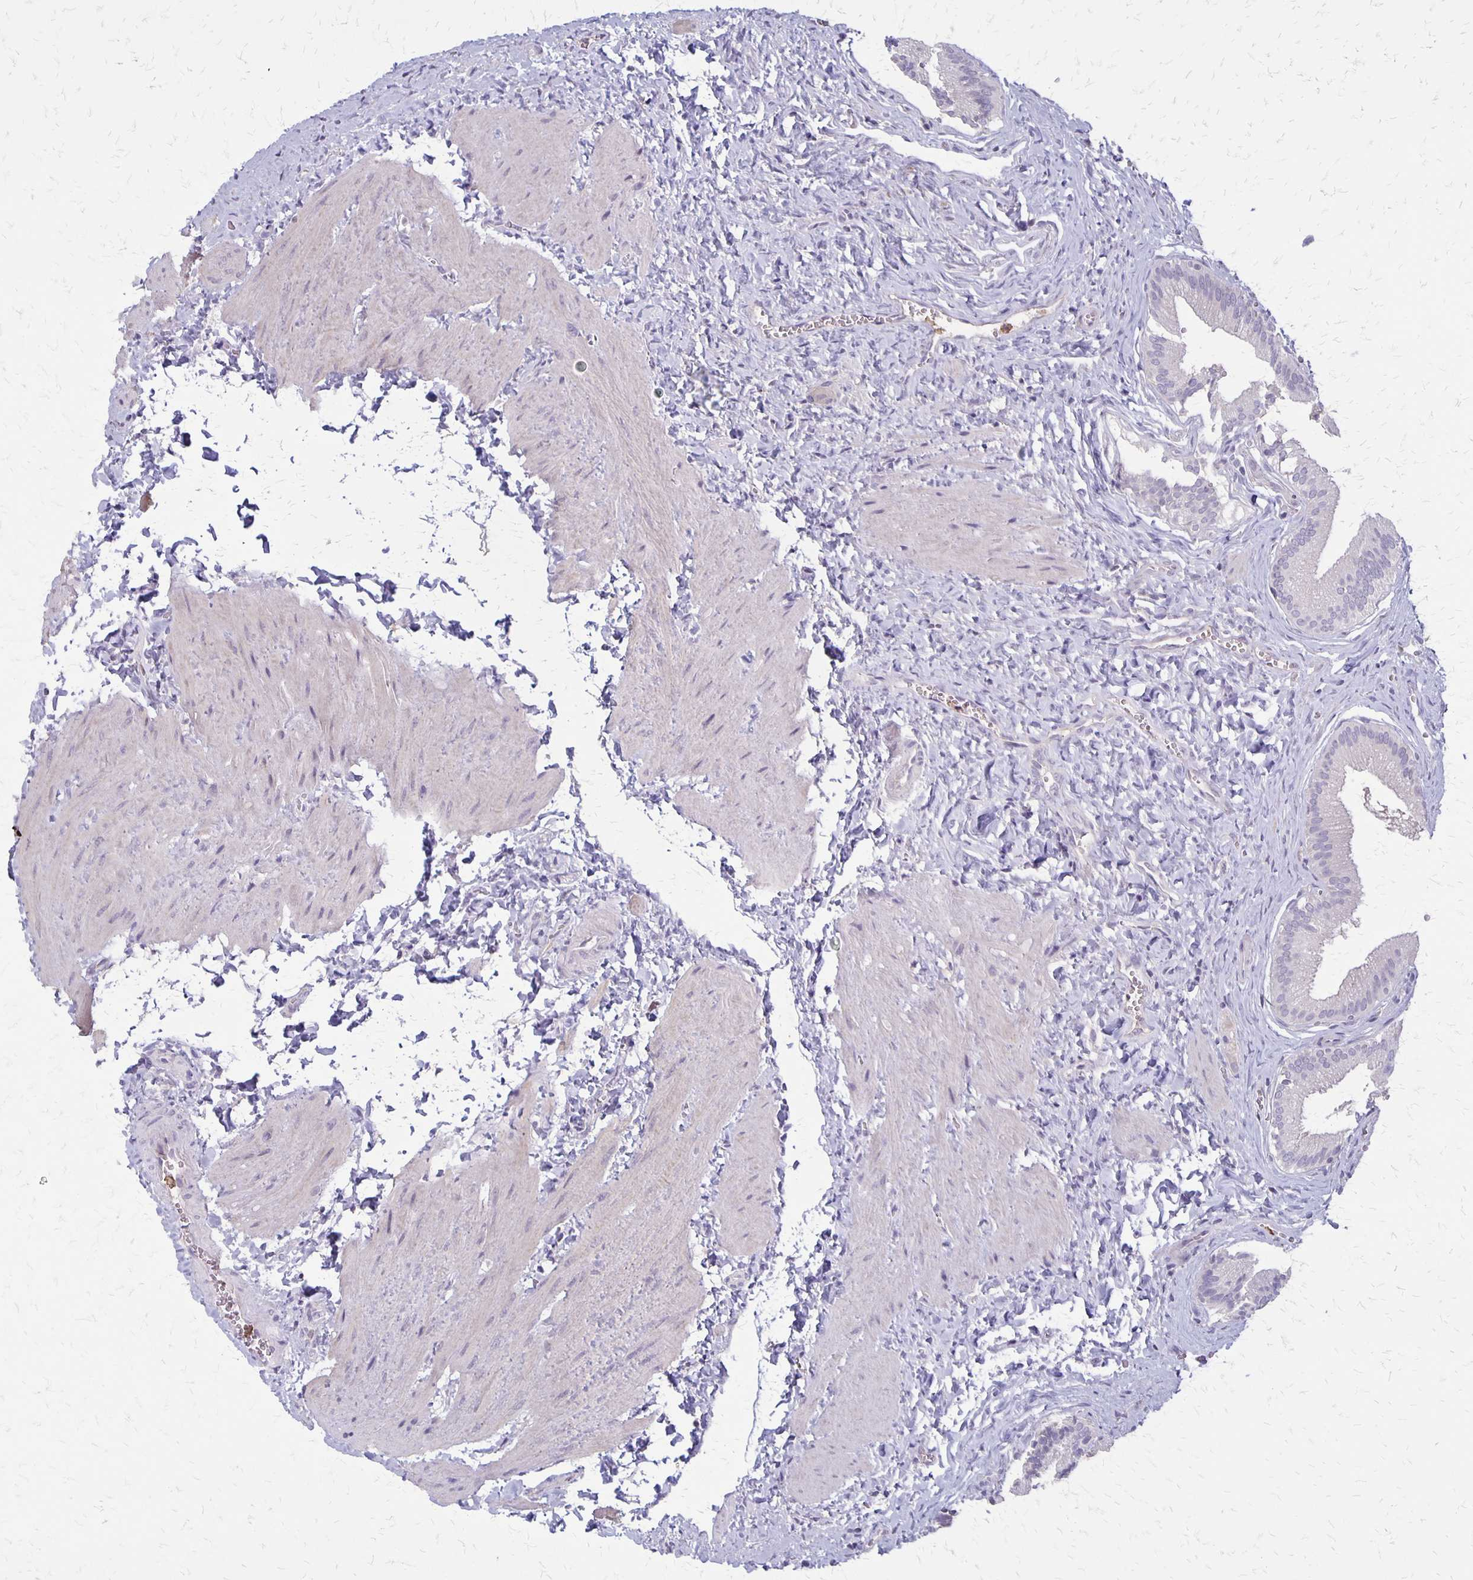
{"staining": {"intensity": "negative", "quantity": "none", "location": "none"}, "tissue": "gallbladder", "cell_type": "Glandular cells", "image_type": "normal", "snomed": [{"axis": "morphology", "description": "Normal tissue, NOS"}, {"axis": "topography", "description": "Gallbladder"}], "caption": "DAB (3,3'-diaminobenzidine) immunohistochemical staining of unremarkable human gallbladder exhibits no significant positivity in glandular cells.", "gene": "SEPTIN5", "patient": {"sex": "male", "age": 17}}